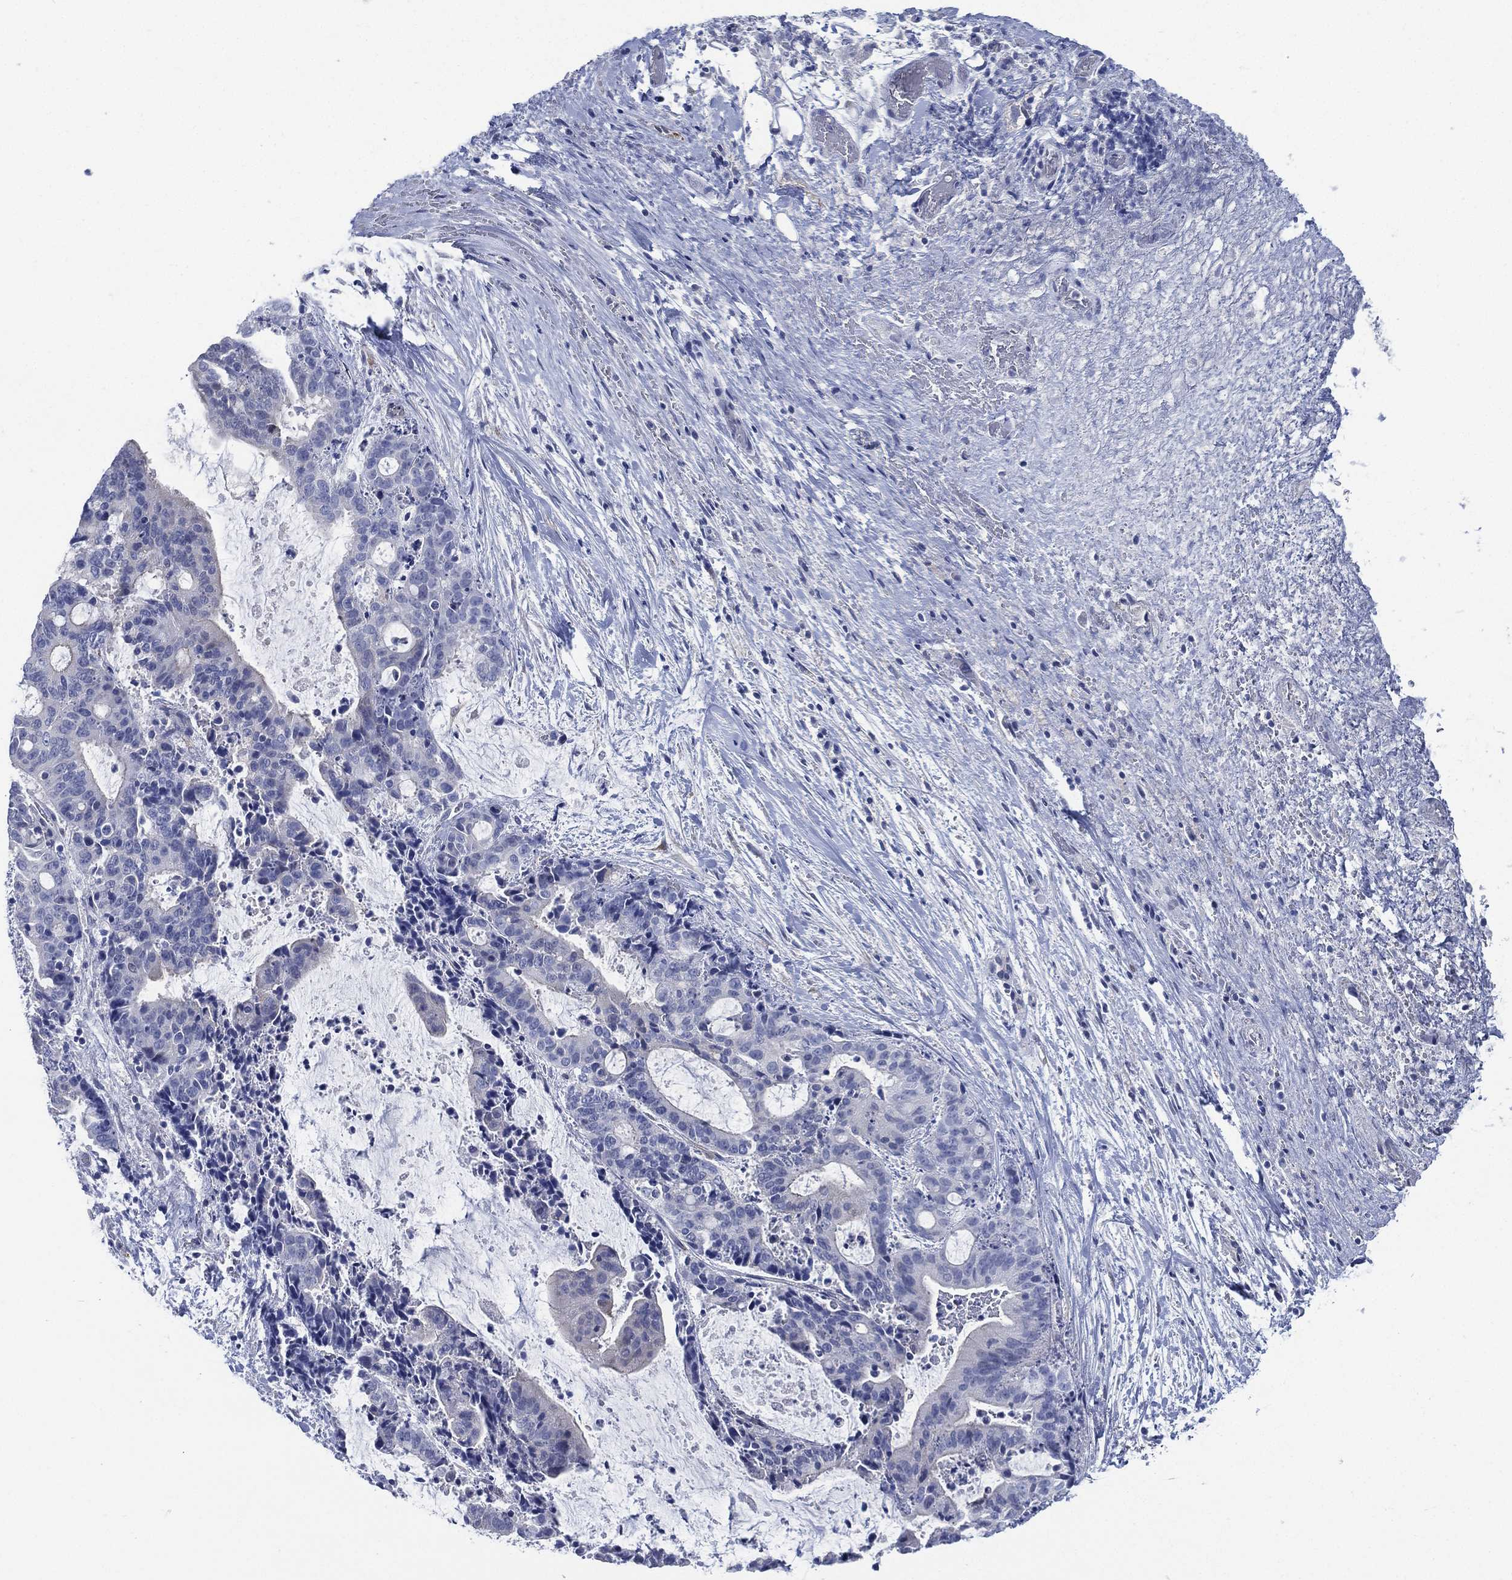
{"staining": {"intensity": "strong", "quantity": "<25%", "location": "cytoplasmic/membranous"}, "tissue": "liver cancer", "cell_type": "Tumor cells", "image_type": "cancer", "snomed": [{"axis": "morphology", "description": "Cholangiocarcinoma"}, {"axis": "topography", "description": "Liver"}], "caption": "A brown stain shows strong cytoplasmic/membranous positivity of a protein in liver cancer tumor cells.", "gene": "C5orf46", "patient": {"sex": "female", "age": 73}}